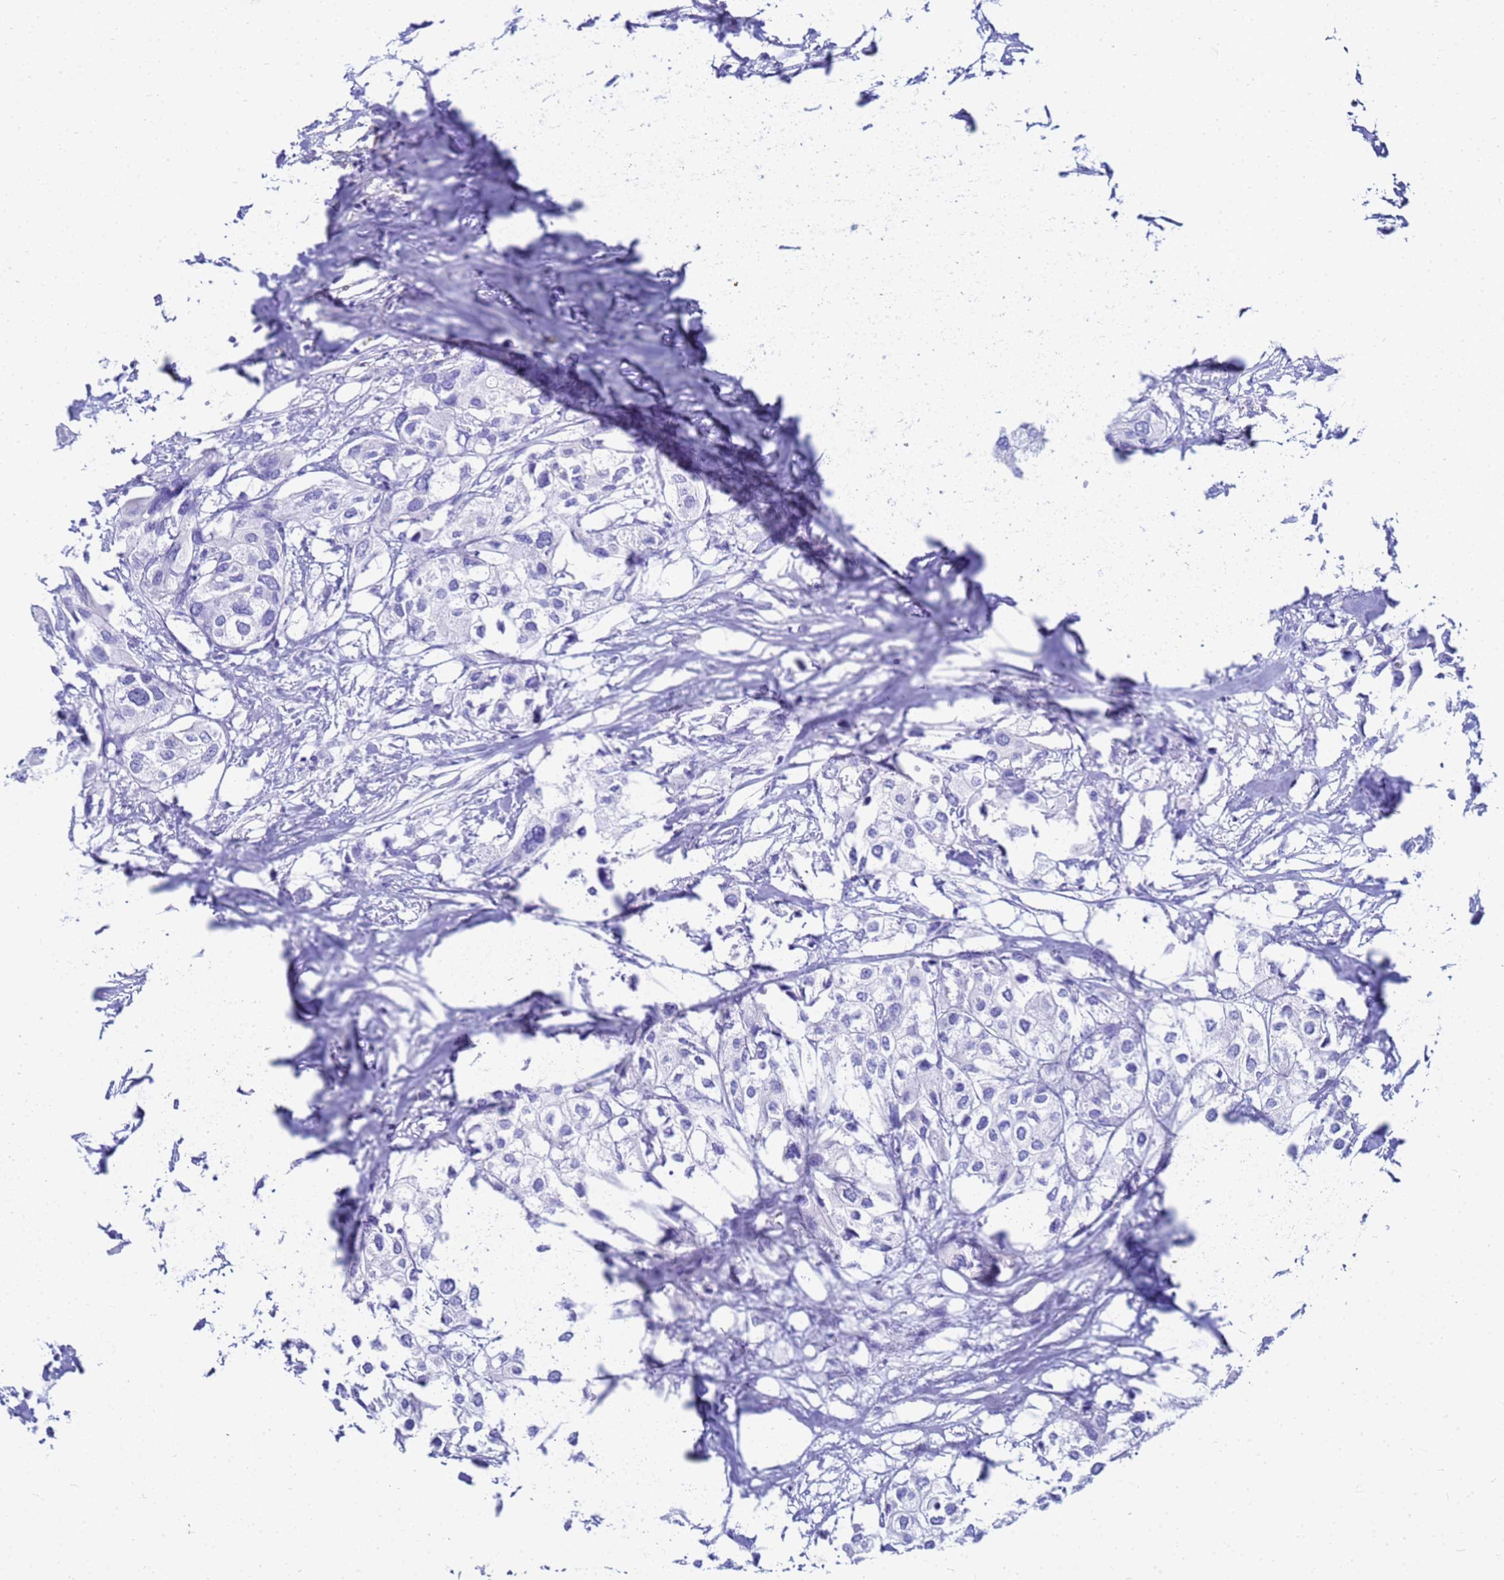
{"staining": {"intensity": "negative", "quantity": "none", "location": "none"}, "tissue": "urothelial cancer", "cell_type": "Tumor cells", "image_type": "cancer", "snomed": [{"axis": "morphology", "description": "Urothelial carcinoma, High grade"}, {"axis": "topography", "description": "Urinary bladder"}], "caption": "Micrograph shows no protein expression in tumor cells of high-grade urothelial carcinoma tissue.", "gene": "CKB", "patient": {"sex": "male", "age": 64}}